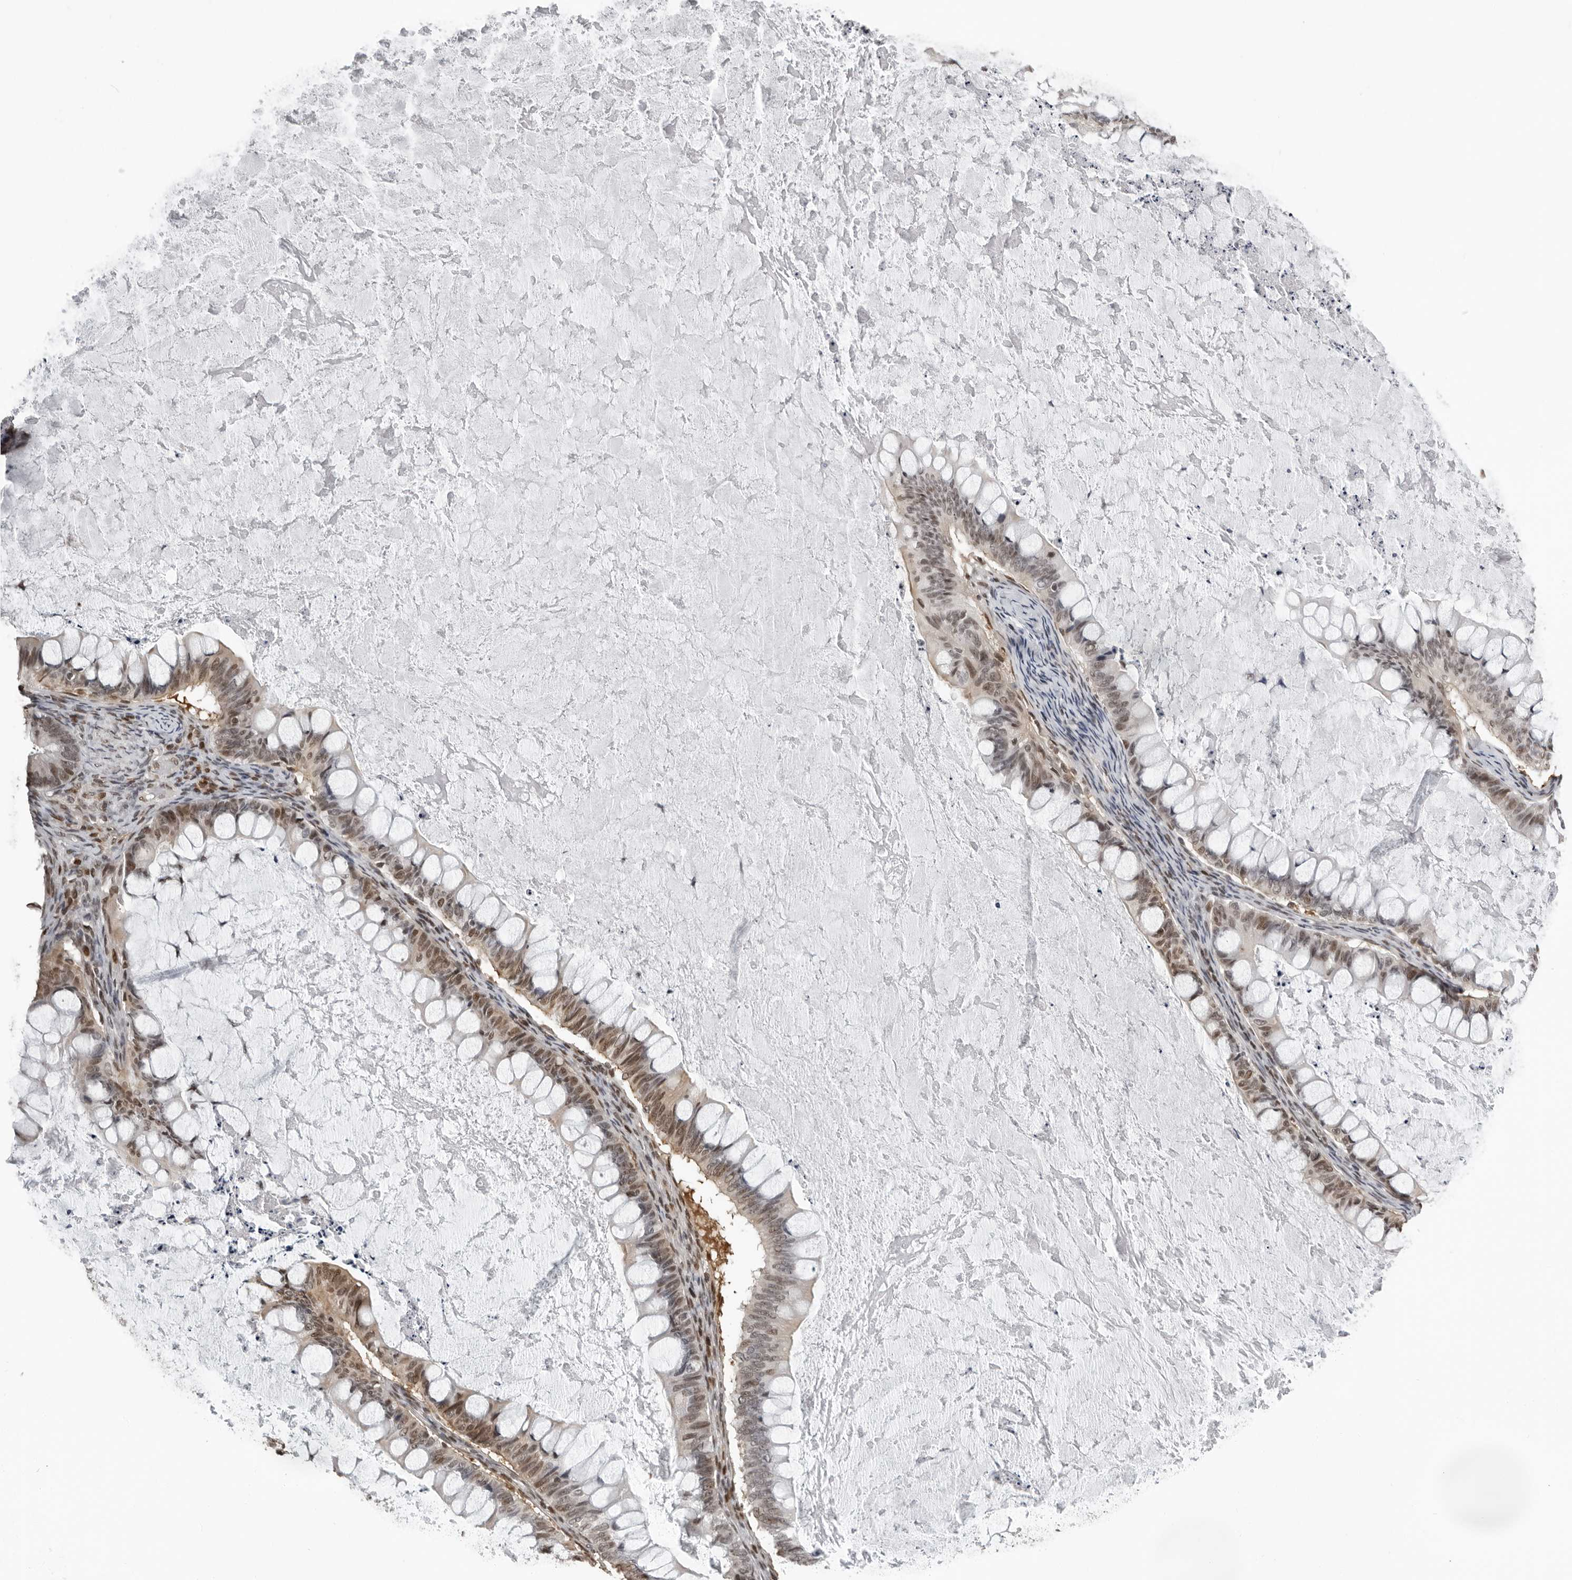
{"staining": {"intensity": "moderate", "quantity": "25%-75%", "location": "cytoplasmic/membranous,nuclear"}, "tissue": "ovarian cancer", "cell_type": "Tumor cells", "image_type": "cancer", "snomed": [{"axis": "morphology", "description": "Cystadenocarcinoma, mucinous, NOS"}, {"axis": "topography", "description": "Ovary"}], "caption": "A high-resolution image shows immunohistochemistry (IHC) staining of ovarian mucinous cystadenocarcinoma, which demonstrates moderate cytoplasmic/membranous and nuclear staining in about 25%-75% of tumor cells. (brown staining indicates protein expression, while blue staining denotes nuclei).", "gene": "ORC1", "patient": {"sex": "female", "age": 61}}